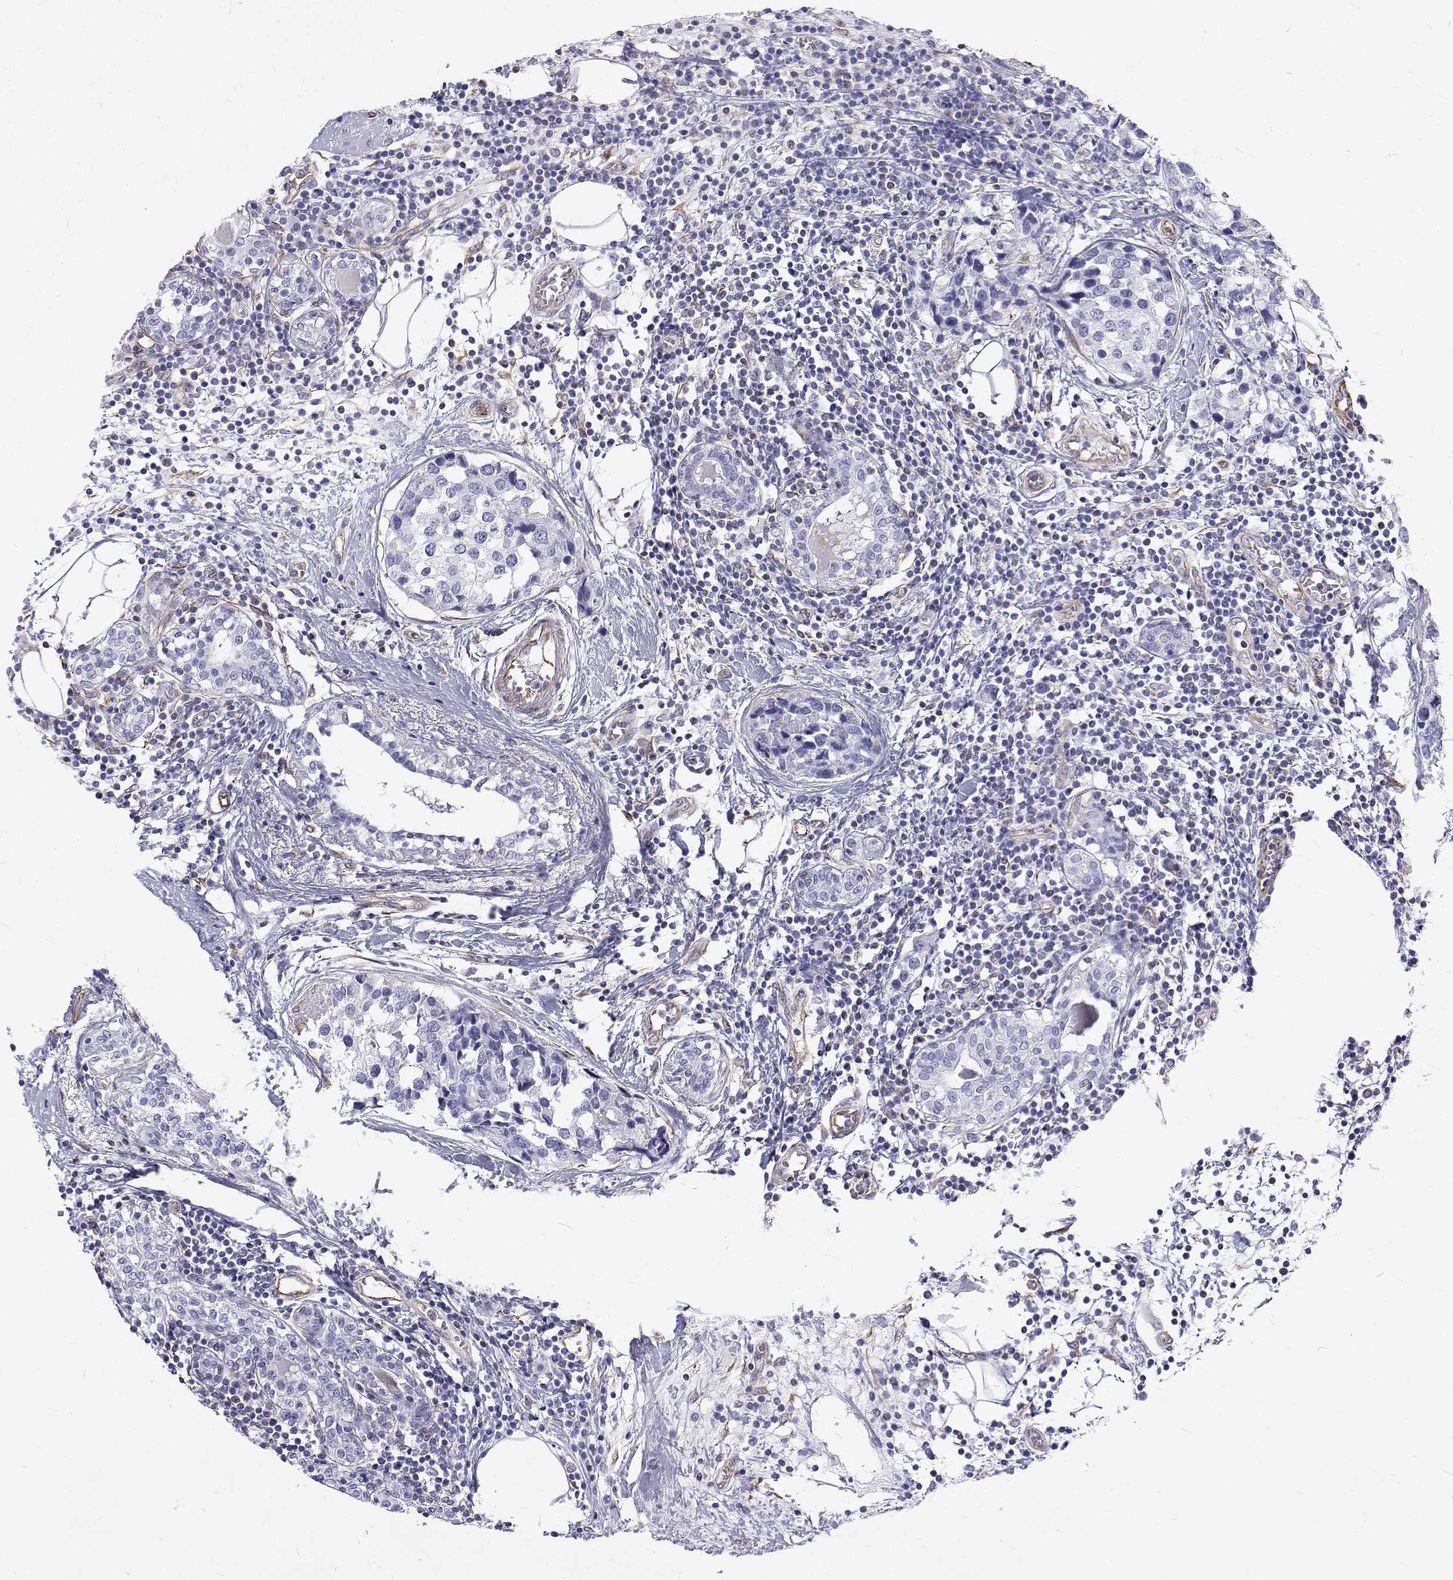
{"staining": {"intensity": "negative", "quantity": "none", "location": "none"}, "tissue": "breast cancer", "cell_type": "Tumor cells", "image_type": "cancer", "snomed": [{"axis": "morphology", "description": "Lobular carcinoma"}, {"axis": "topography", "description": "Breast"}], "caption": "Immunohistochemistry (IHC) of breast cancer demonstrates no expression in tumor cells.", "gene": "OPRPN", "patient": {"sex": "female", "age": 59}}